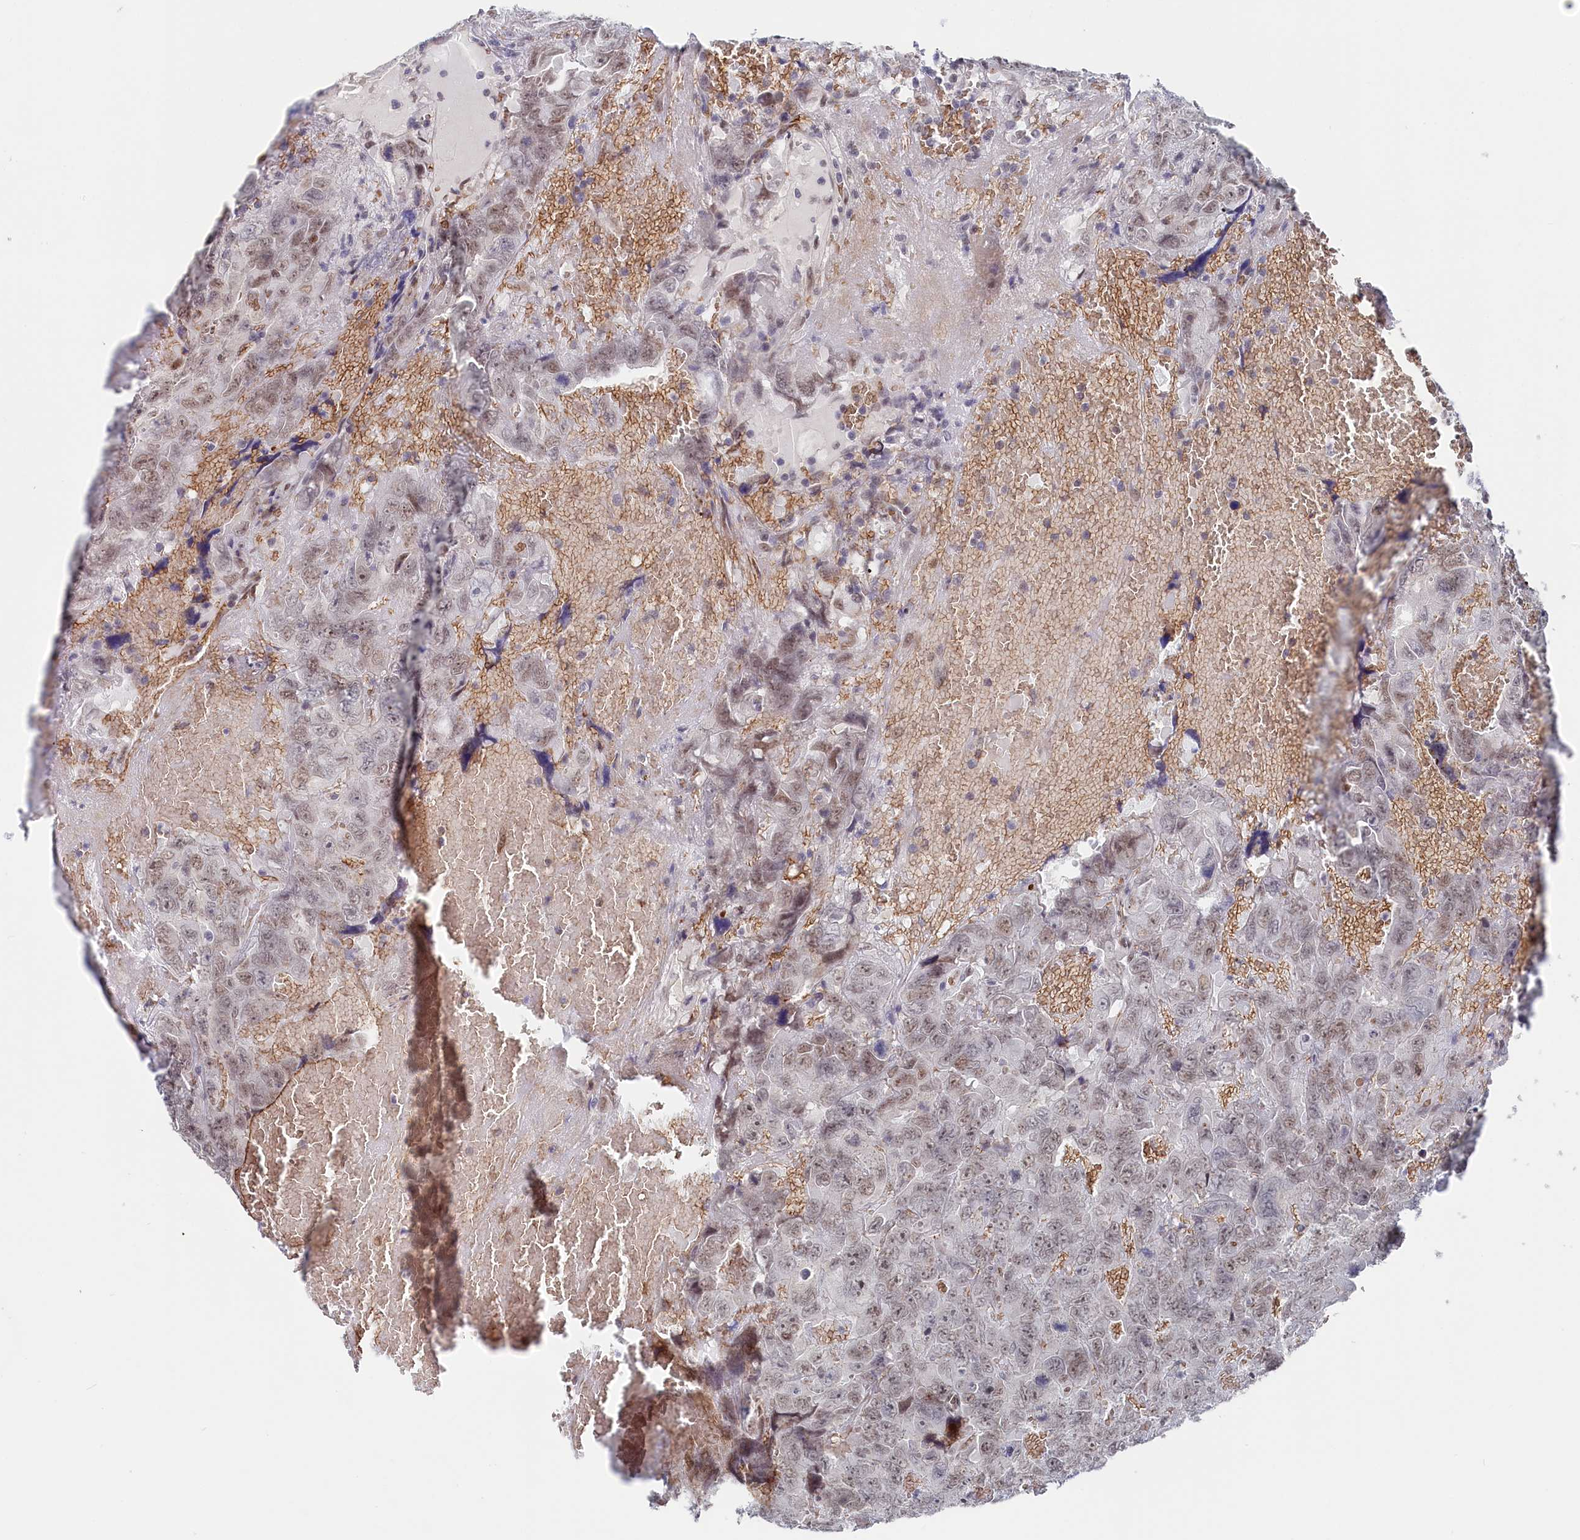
{"staining": {"intensity": "weak", "quantity": "25%-75%", "location": "nuclear"}, "tissue": "testis cancer", "cell_type": "Tumor cells", "image_type": "cancer", "snomed": [{"axis": "morphology", "description": "Carcinoma, Embryonal, NOS"}, {"axis": "topography", "description": "Testis"}], "caption": "Weak nuclear positivity for a protein is seen in approximately 25%-75% of tumor cells of embryonal carcinoma (testis) using IHC.", "gene": "TIGD4", "patient": {"sex": "male", "age": 45}}